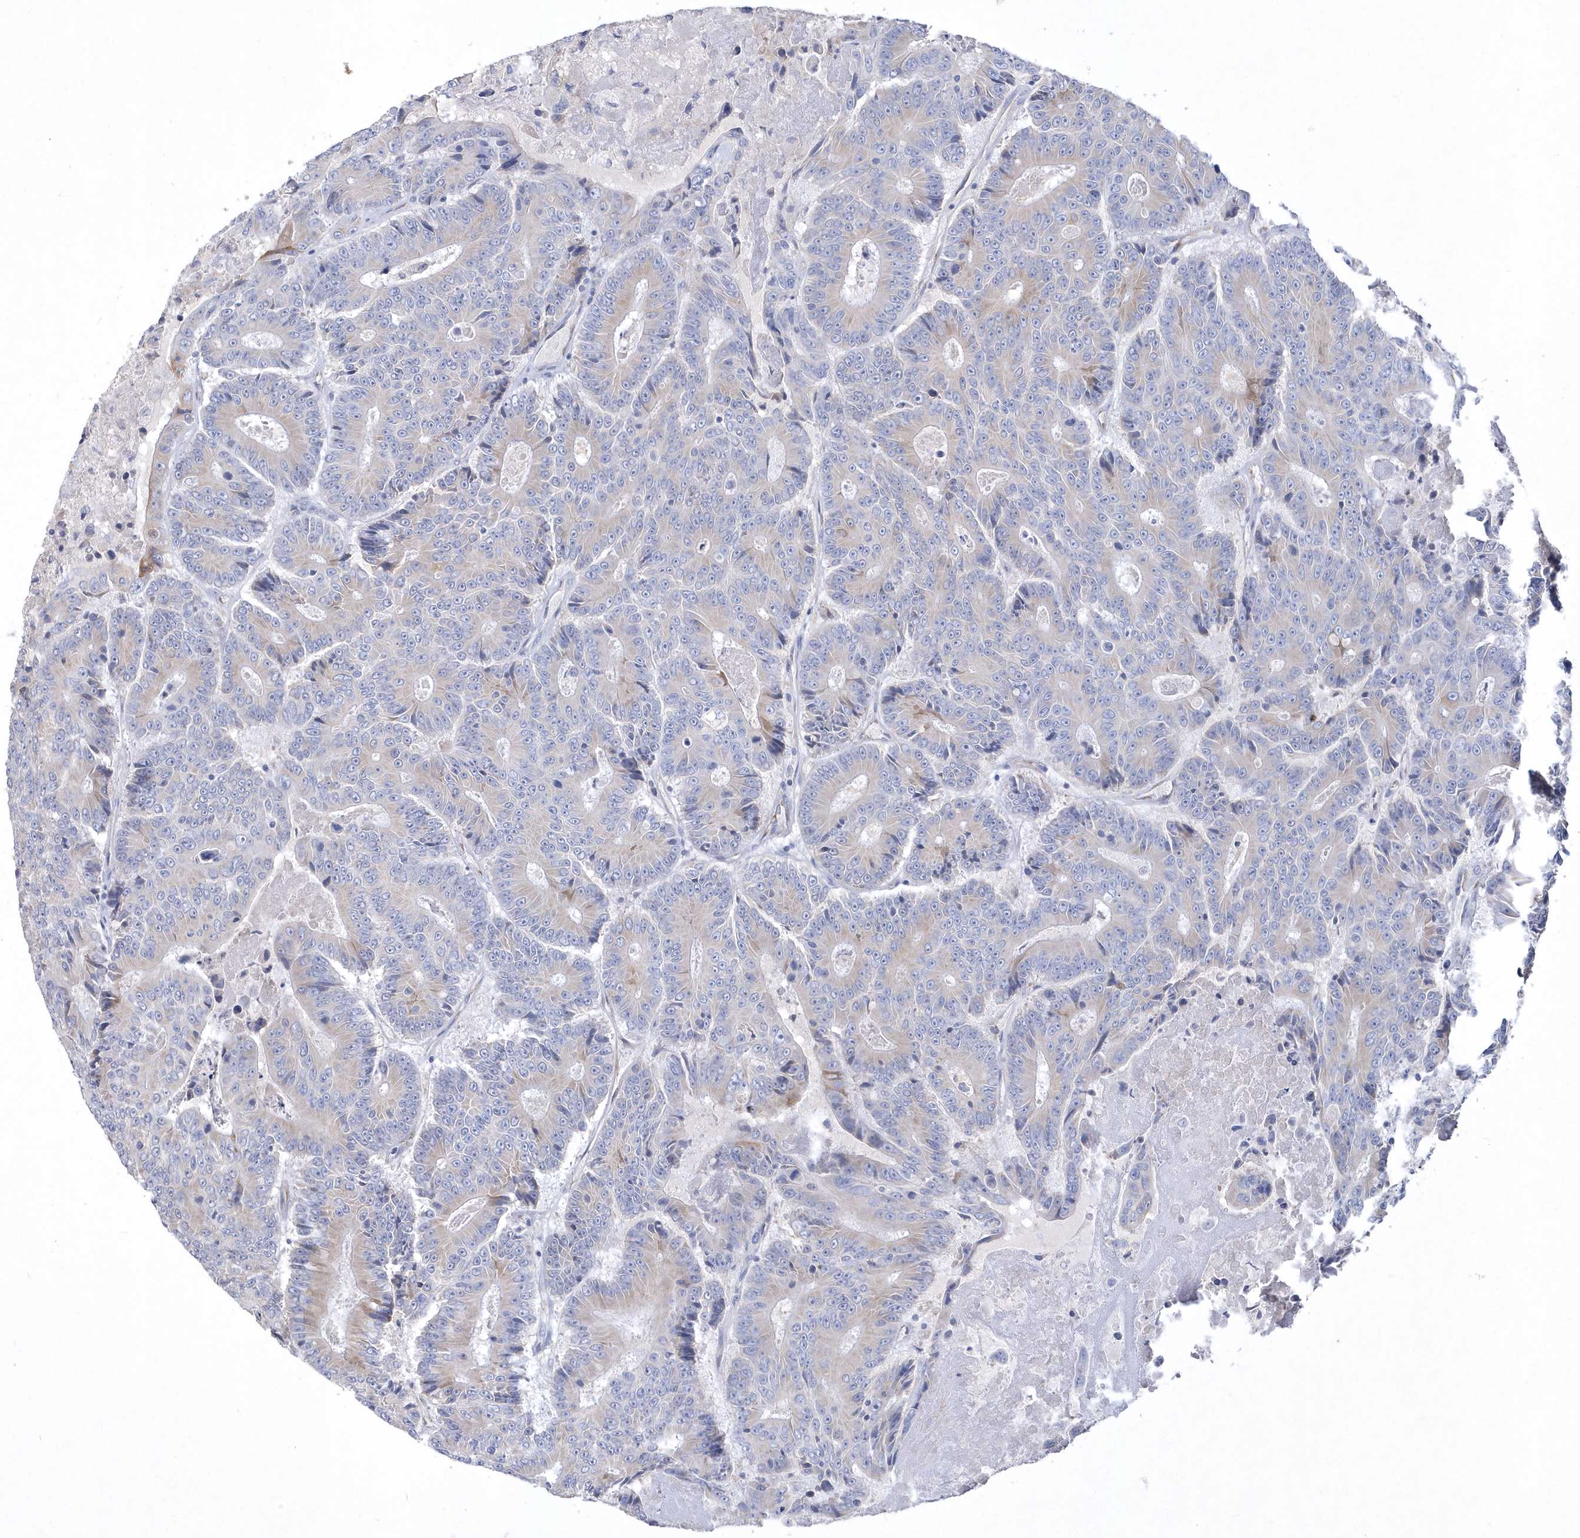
{"staining": {"intensity": "weak", "quantity": "<25%", "location": "cytoplasmic/membranous"}, "tissue": "colorectal cancer", "cell_type": "Tumor cells", "image_type": "cancer", "snomed": [{"axis": "morphology", "description": "Adenocarcinoma, NOS"}, {"axis": "topography", "description": "Colon"}], "caption": "A histopathology image of colorectal cancer stained for a protein displays no brown staining in tumor cells.", "gene": "DGAT1", "patient": {"sex": "male", "age": 83}}